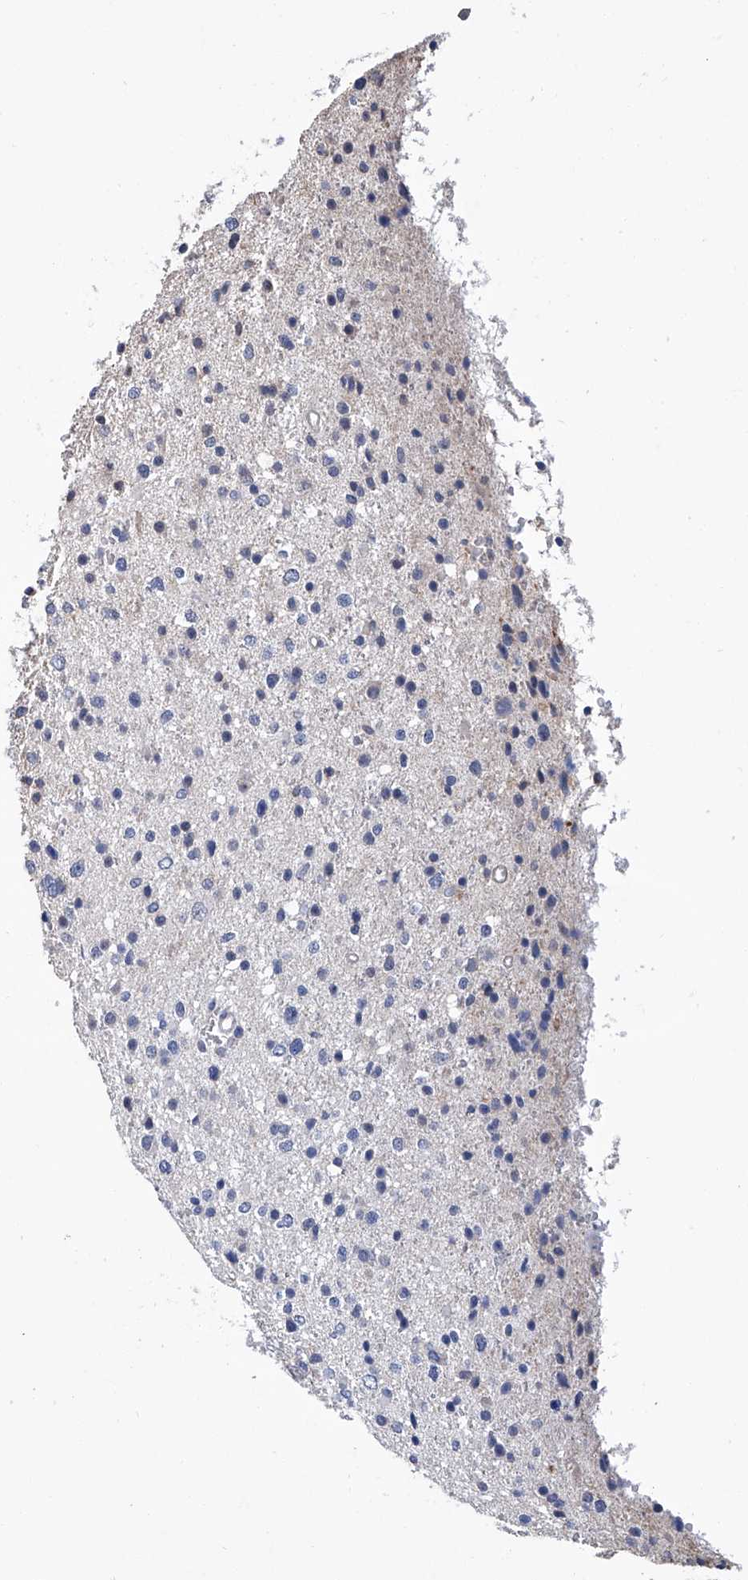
{"staining": {"intensity": "negative", "quantity": "none", "location": "none"}, "tissue": "glioma", "cell_type": "Tumor cells", "image_type": "cancer", "snomed": [{"axis": "morphology", "description": "Glioma, malignant, Low grade"}, {"axis": "topography", "description": "Brain"}], "caption": "There is no significant expression in tumor cells of glioma. (IHC, brightfield microscopy, high magnification).", "gene": "GPT", "patient": {"sex": "female", "age": 37}}